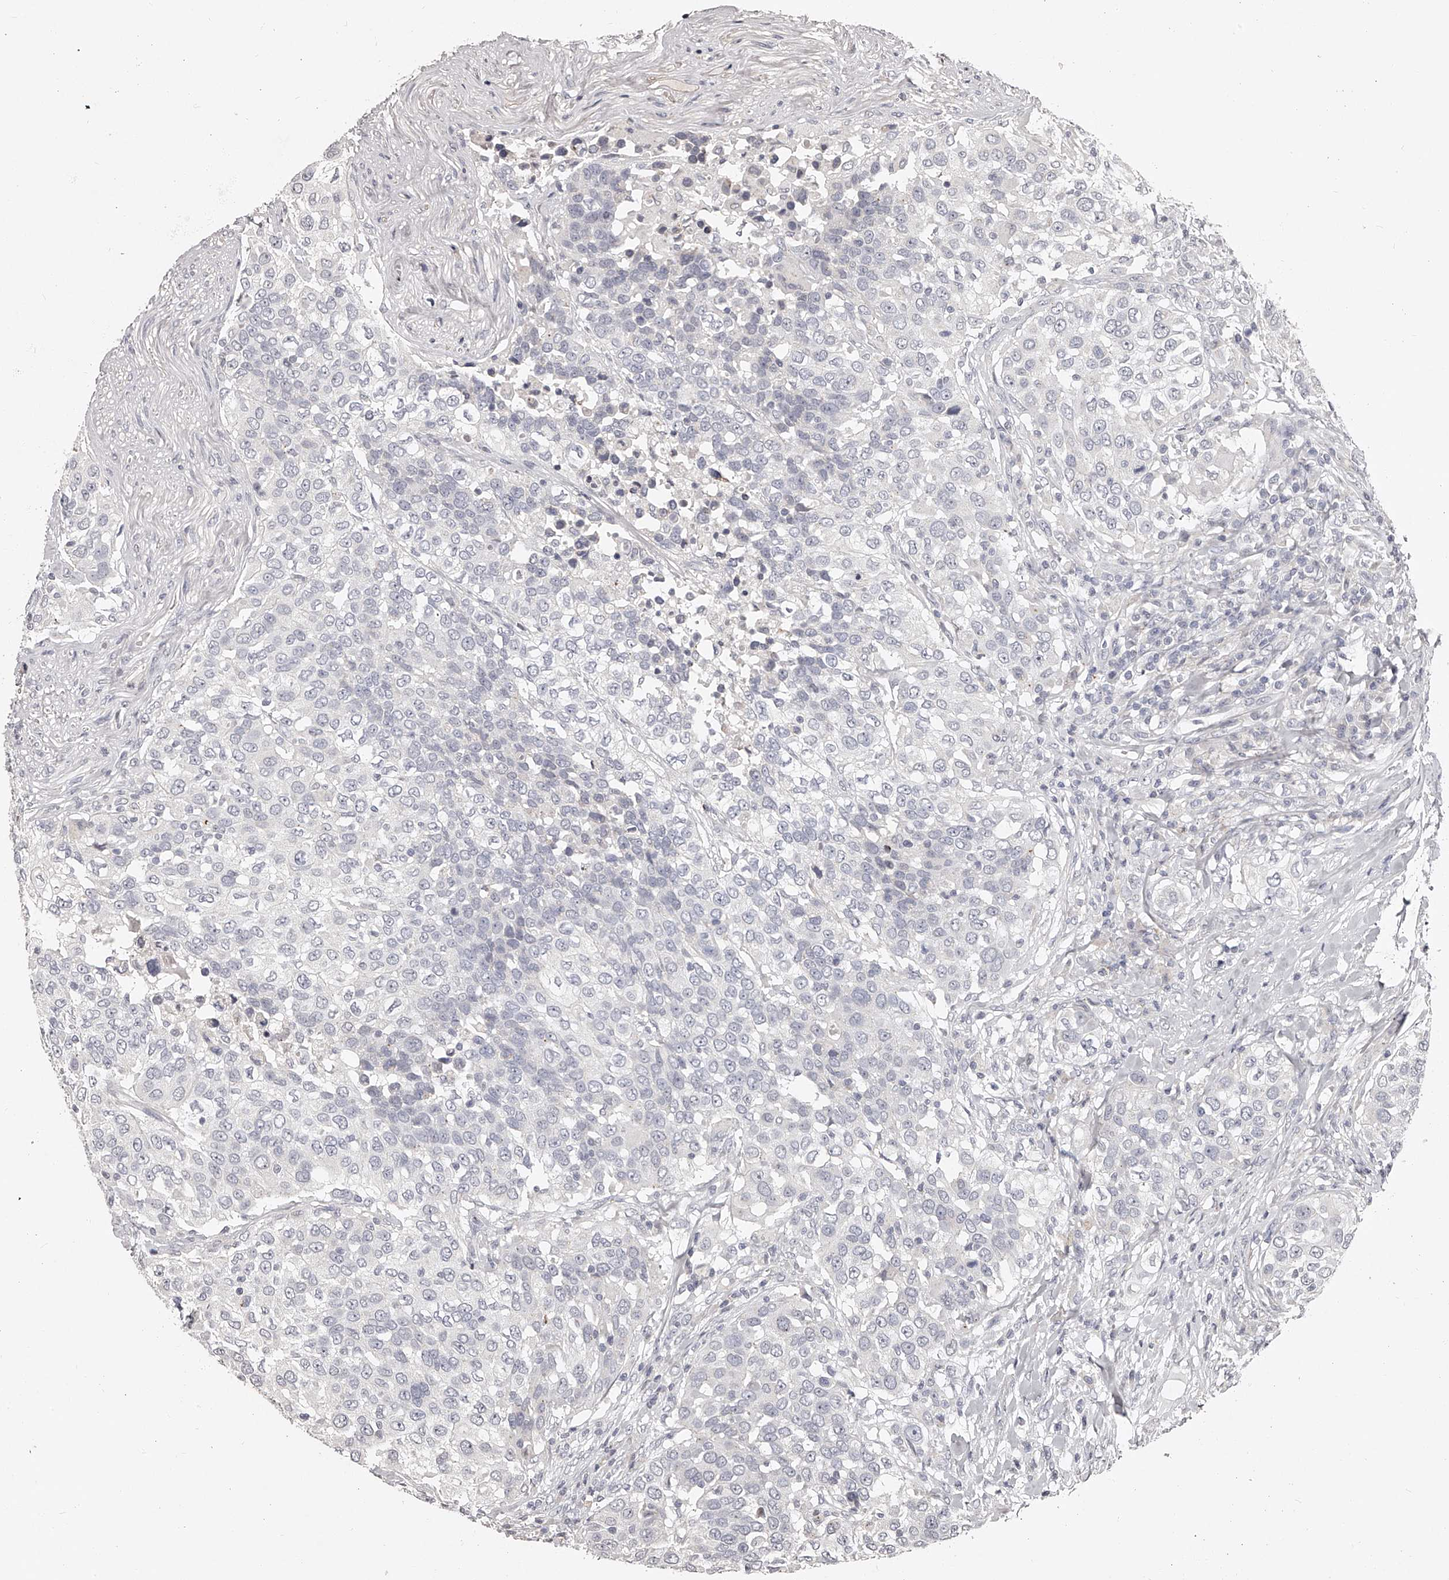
{"staining": {"intensity": "negative", "quantity": "none", "location": "none"}, "tissue": "urothelial cancer", "cell_type": "Tumor cells", "image_type": "cancer", "snomed": [{"axis": "morphology", "description": "Urothelial carcinoma, High grade"}, {"axis": "topography", "description": "Urinary bladder"}], "caption": "A high-resolution micrograph shows immunohistochemistry staining of urothelial cancer, which demonstrates no significant expression in tumor cells.", "gene": "NT5DC1", "patient": {"sex": "female", "age": 80}}